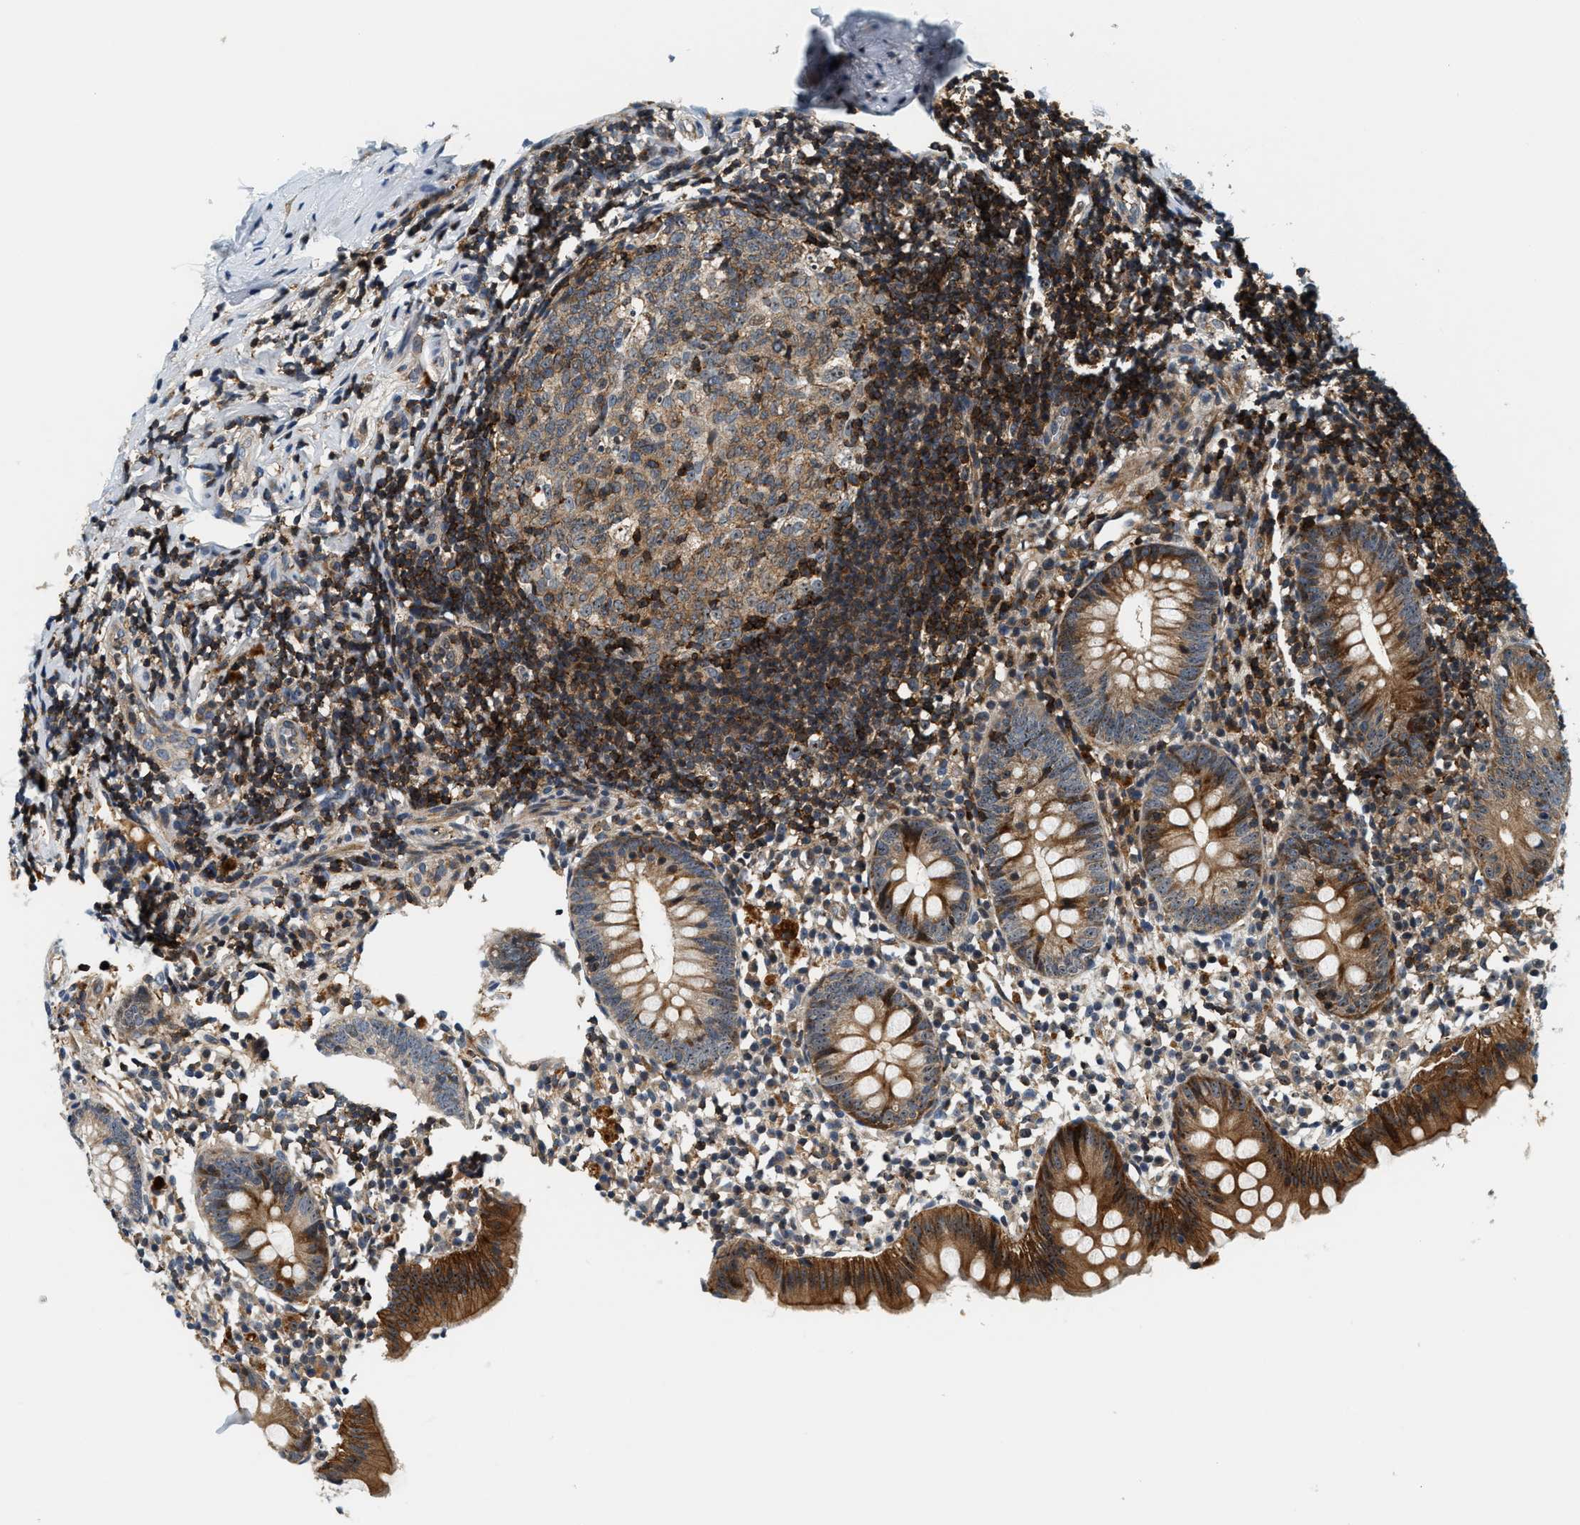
{"staining": {"intensity": "strong", "quantity": "<25%", "location": "cytoplasmic/membranous"}, "tissue": "appendix", "cell_type": "Glandular cells", "image_type": "normal", "snomed": [{"axis": "morphology", "description": "Normal tissue, NOS"}, {"axis": "topography", "description": "Appendix"}], "caption": "An image of human appendix stained for a protein shows strong cytoplasmic/membranous brown staining in glandular cells.", "gene": "SAMD9", "patient": {"sex": "female", "age": 20}}